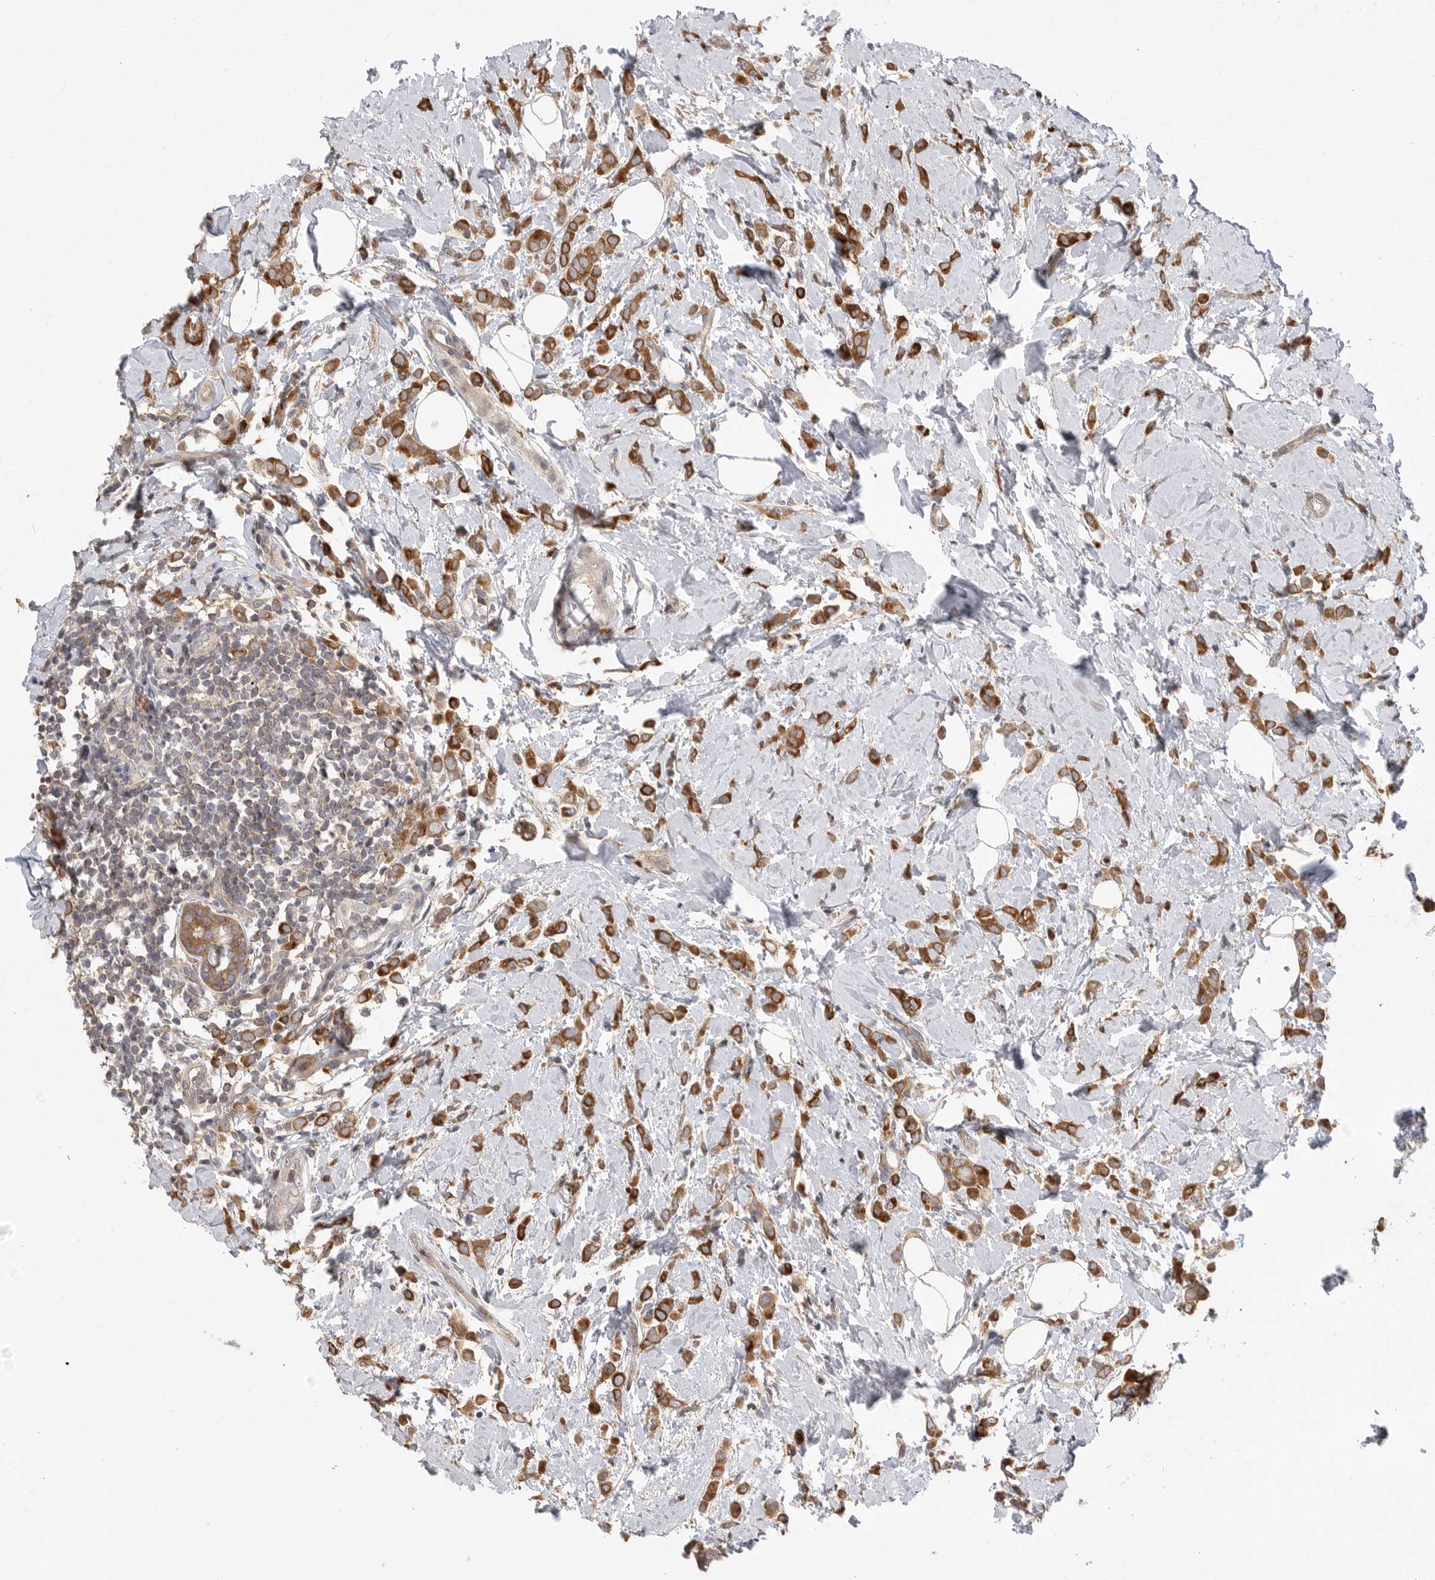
{"staining": {"intensity": "moderate", "quantity": ">75%", "location": "cytoplasmic/membranous"}, "tissue": "breast cancer", "cell_type": "Tumor cells", "image_type": "cancer", "snomed": [{"axis": "morphology", "description": "Lobular carcinoma"}, {"axis": "topography", "description": "Breast"}], "caption": "Brown immunohistochemical staining in lobular carcinoma (breast) demonstrates moderate cytoplasmic/membranous expression in about >75% of tumor cells. (IHC, brightfield microscopy, high magnification).", "gene": "OXR1", "patient": {"sex": "female", "age": 47}}